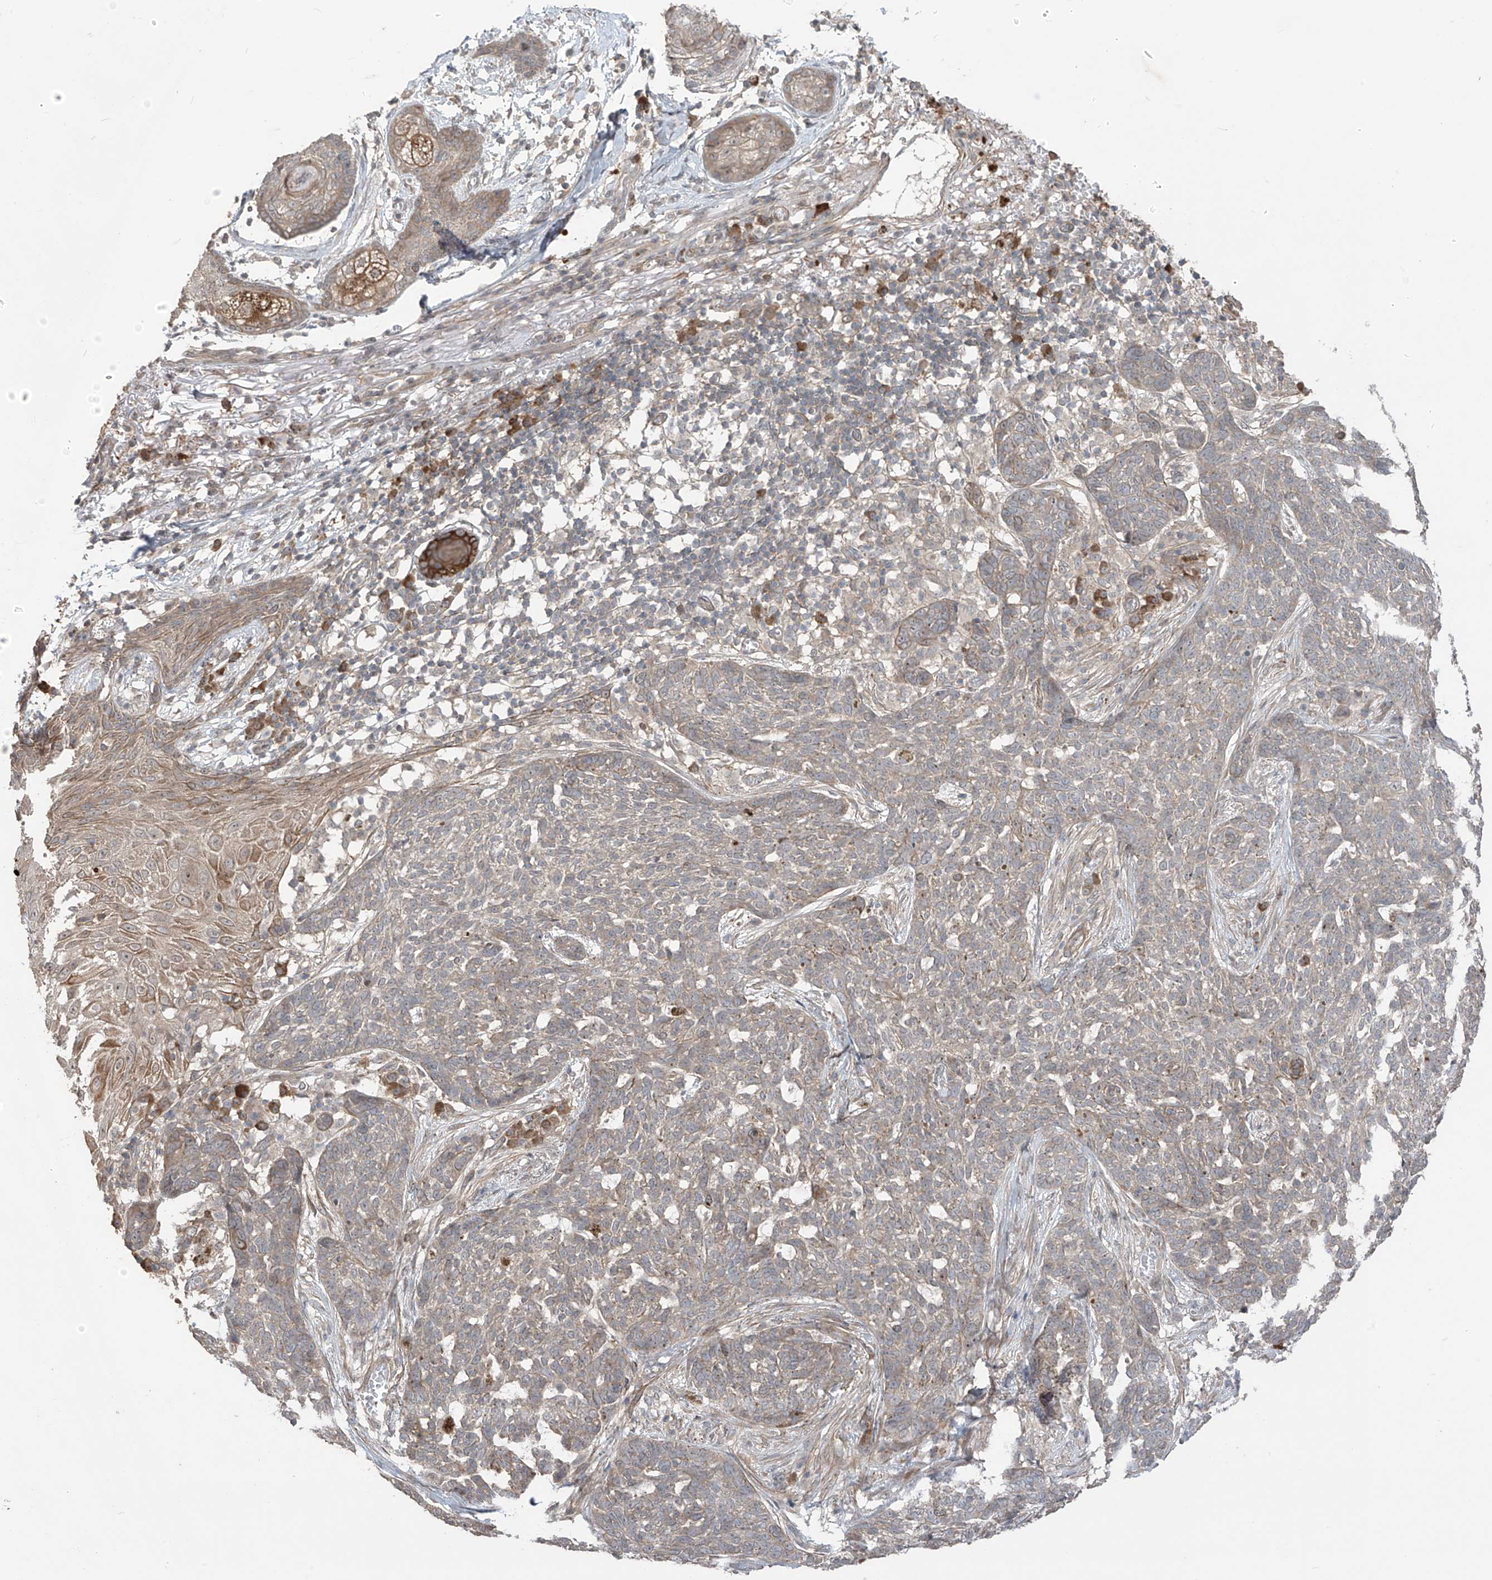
{"staining": {"intensity": "weak", "quantity": "25%-75%", "location": "cytoplasmic/membranous"}, "tissue": "skin cancer", "cell_type": "Tumor cells", "image_type": "cancer", "snomed": [{"axis": "morphology", "description": "Basal cell carcinoma"}, {"axis": "topography", "description": "Skin"}], "caption": "The micrograph displays a brown stain indicating the presence of a protein in the cytoplasmic/membranous of tumor cells in skin cancer.", "gene": "LRRC74A", "patient": {"sex": "male", "age": 85}}